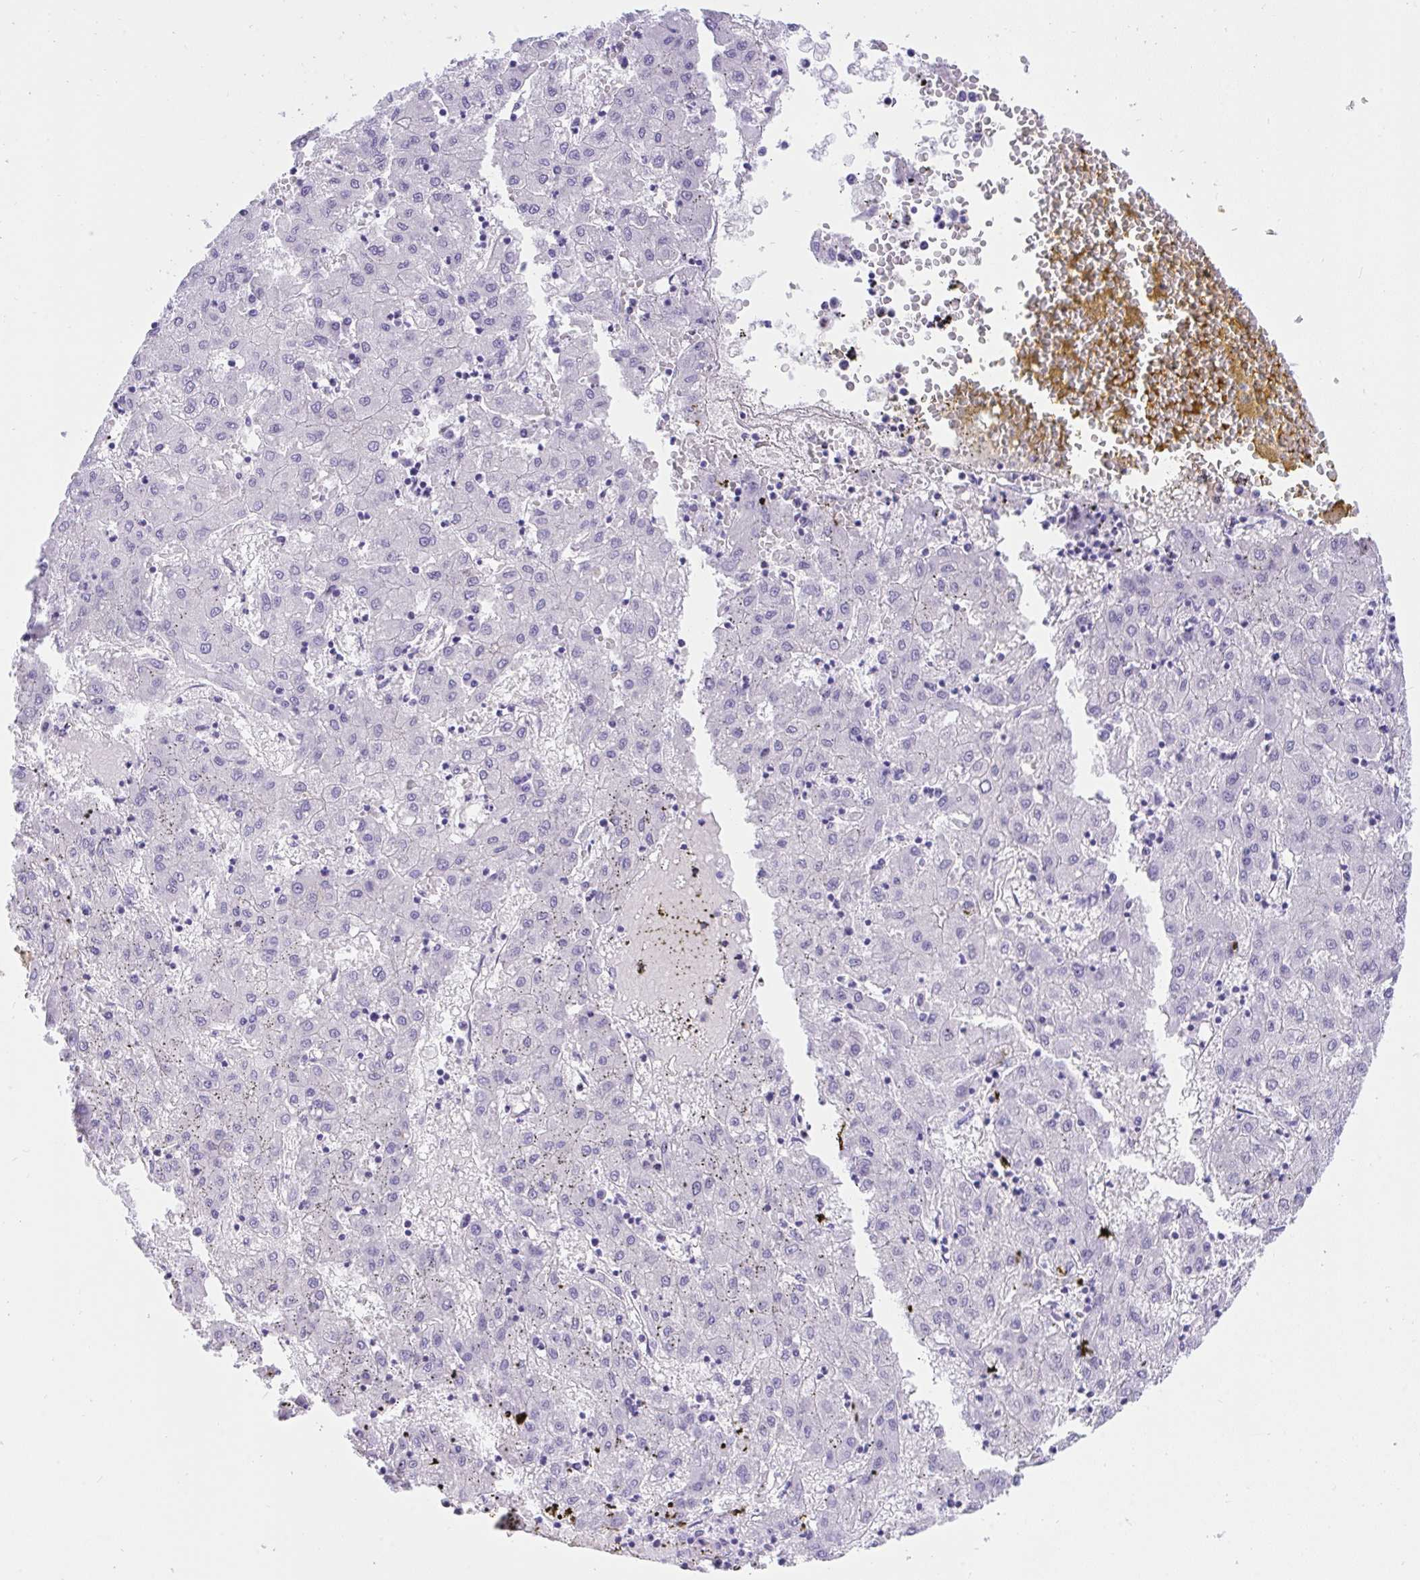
{"staining": {"intensity": "negative", "quantity": "none", "location": "none"}, "tissue": "liver cancer", "cell_type": "Tumor cells", "image_type": "cancer", "snomed": [{"axis": "morphology", "description": "Carcinoma, Hepatocellular, NOS"}, {"axis": "topography", "description": "Liver"}], "caption": "This is an immunohistochemistry (IHC) micrograph of liver hepatocellular carcinoma. There is no staining in tumor cells.", "gene": "TLN2", "patient": {"sex": "male", "age": 72}}